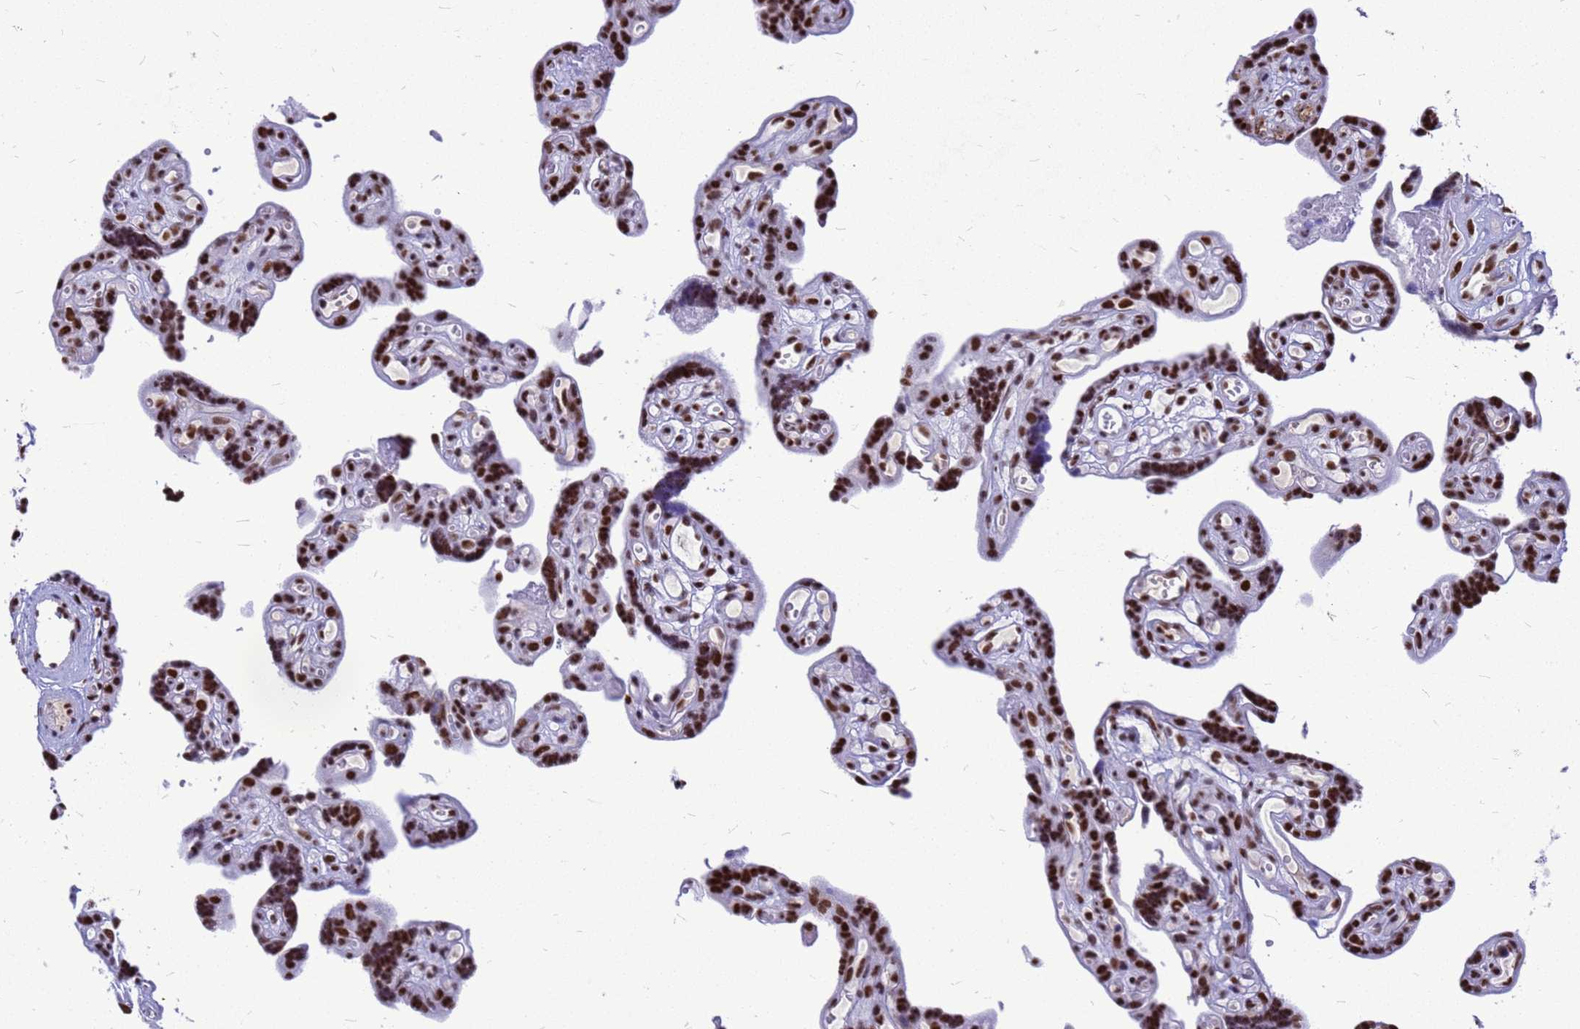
{"staining": {"intensity": "strong", "quantity": ">75%", "location": "nuclear"}, "tissue": "placenta", "cell_type": "Decidual cells", "image_type": "normal", "snomed": [{"axis": "morphology", "description": "Normal tissue, NOS"}, {"axis": "topography", "description": "Placenta"}], "caption": "Benign placenta displays strong nuclear staining in approximately >75% of decidual cells Nuclei are stained in blue..", "gene": "SART3", "patient": {"sex": "female", "age": 30}}